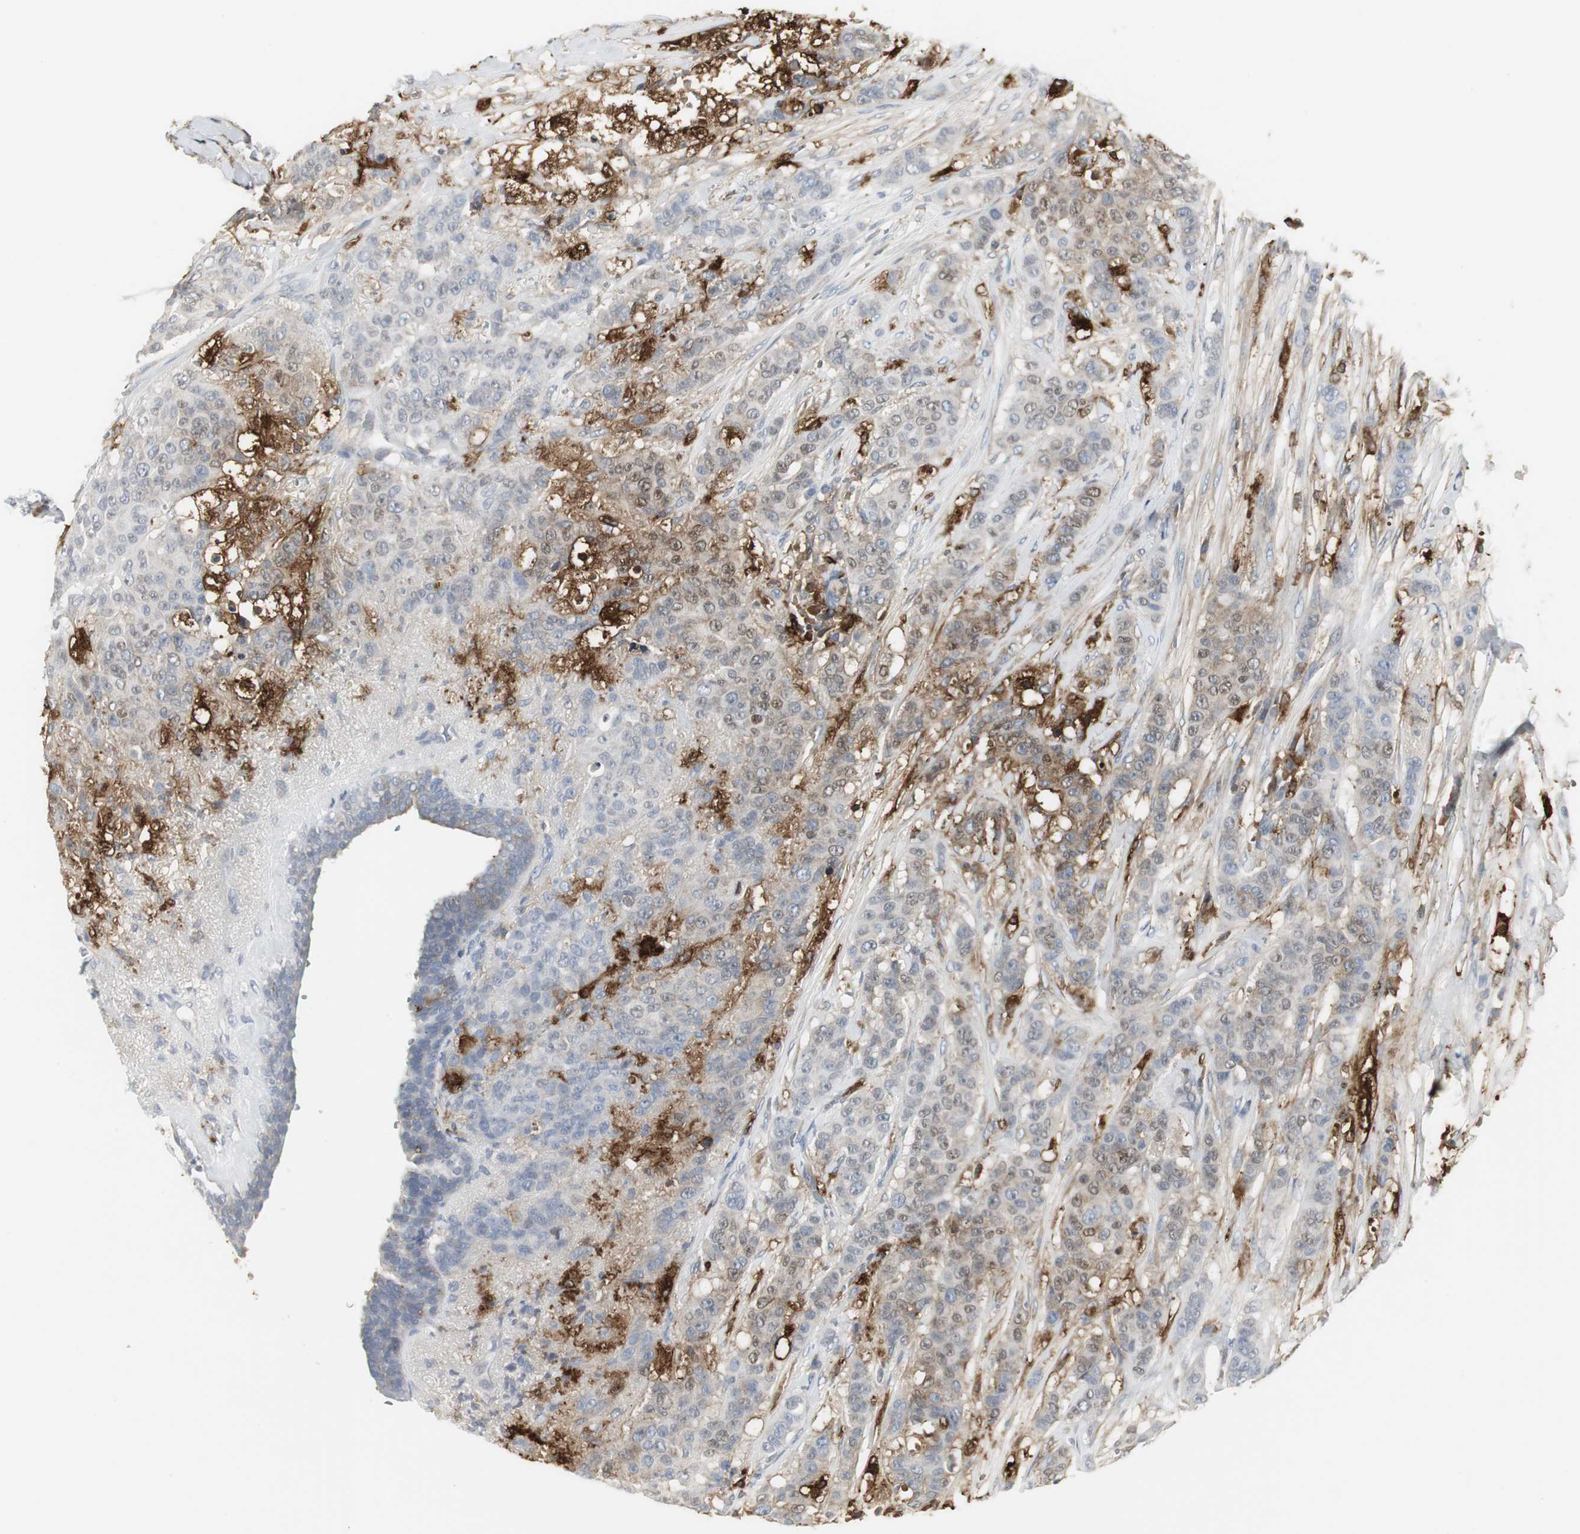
{"staining": {"intensity": "moderate", "quantity": "<25%", "location": "cytoplasmic/membranous"}, "tissue": "breast cancer", "cell_type": "Tumor cells", "image_type": "cancer", "snomed": [{"axis": "morphology", "description": "Duct carcinoma"}, {"axis": "topography", "description": "Breast"}], "caption": "Intraductal carcinoma (breast) stained with a brown dye displays moderate cytoplasmic/membranous positive expression in approximately <25% of tumor cells.", "gene": "PI15", "patient": {"sex": "female", "age": 40}}